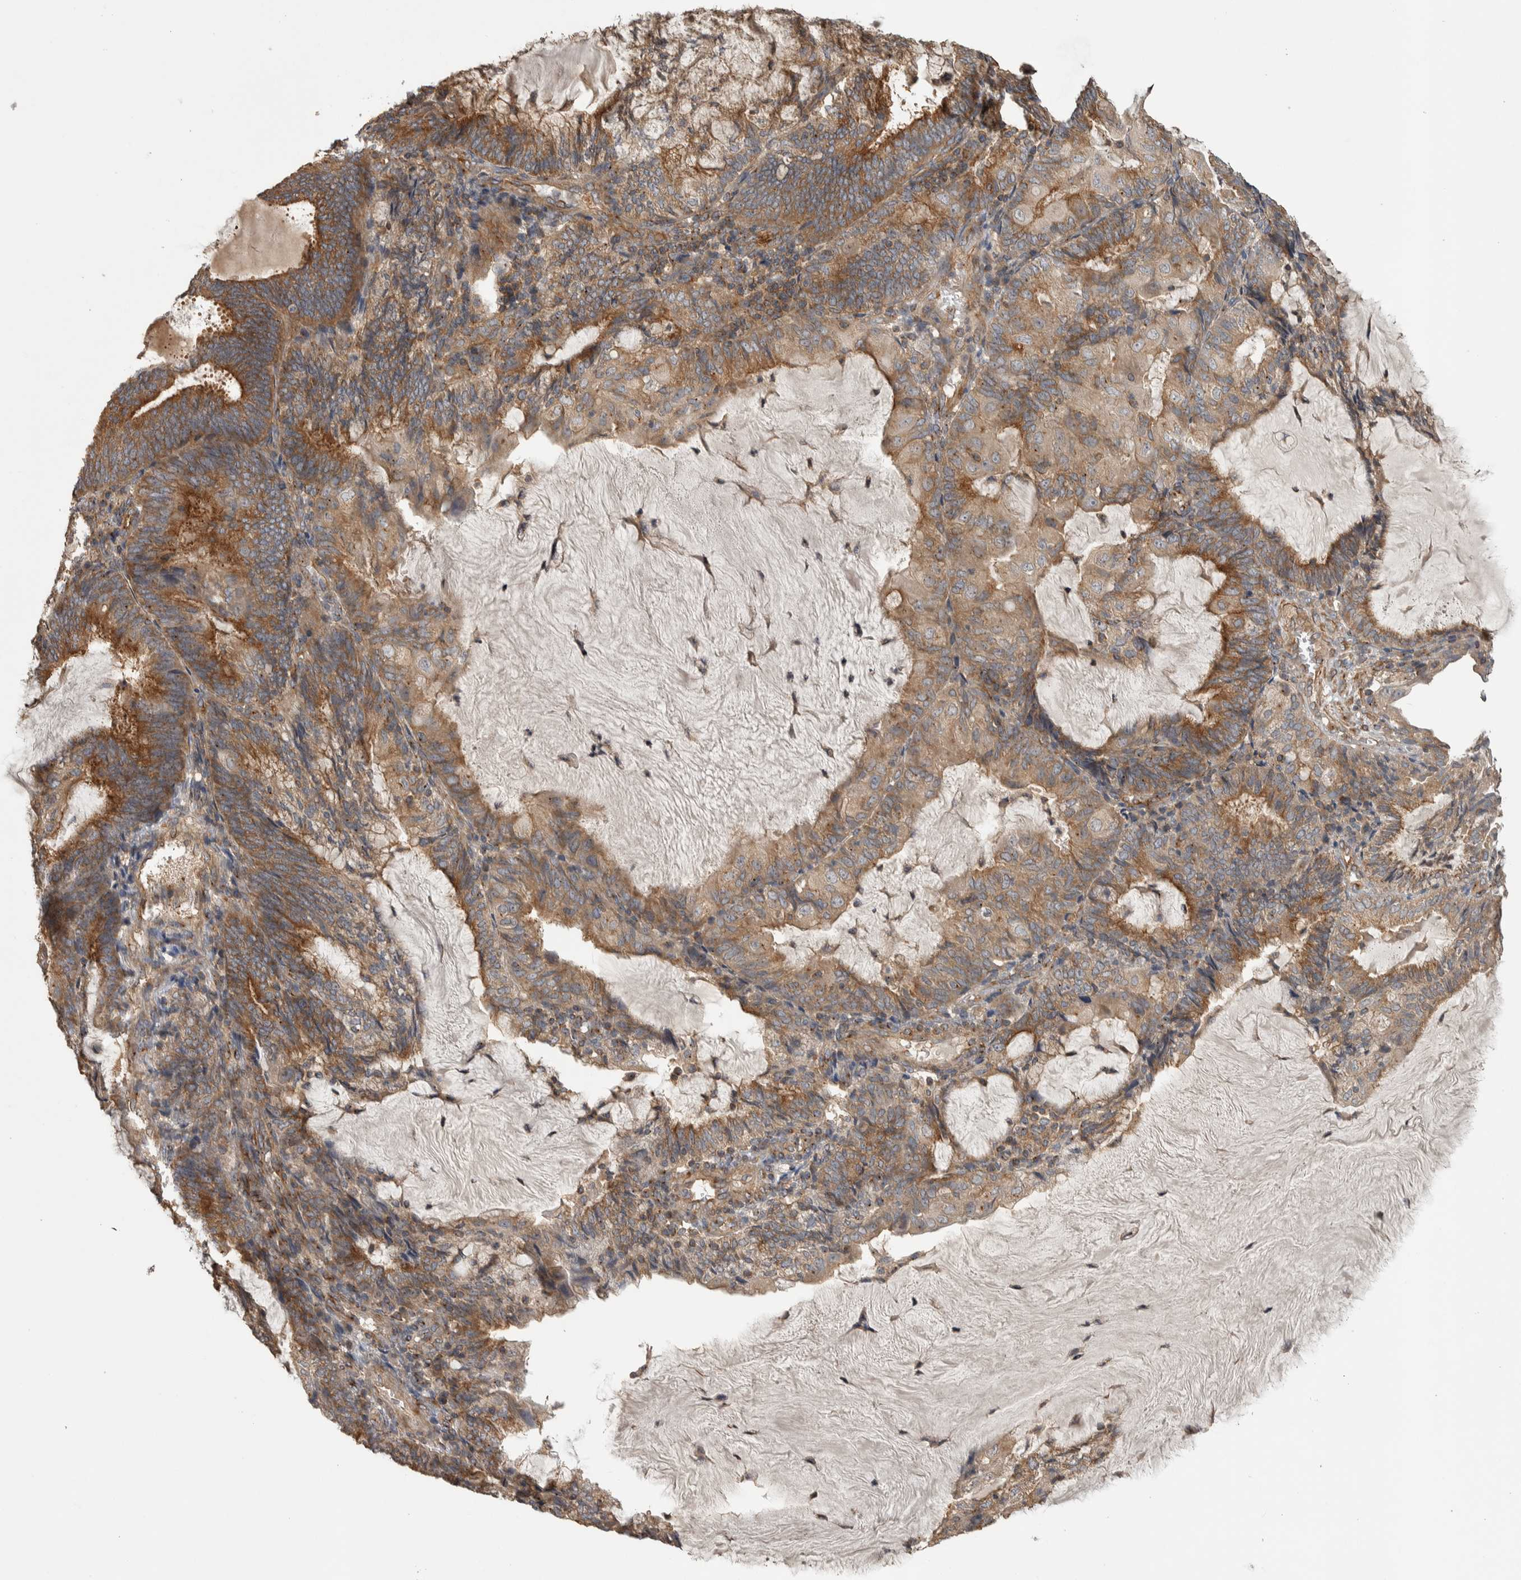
{"staining": {"intensity": "moderate", "quantity": ">75%", "location": "cytoplasmic/membranous"}, "tissue": "endometrial cancer", "cell_type": "Tumor cells", "image_type": "cancer", "snomed": [{"axis": "morphology", "description": "Adenocarcinoma, NOS"}, {"axis": "topography", "description": "Endometrium"}], "caption": "Human endometrial cancer (adenocarcinoma) stained with a protein marker demonstrates moderate staining in tumor cells.", "gene": "IFRD1", "patient": {"sex": "female", "age": 81}}